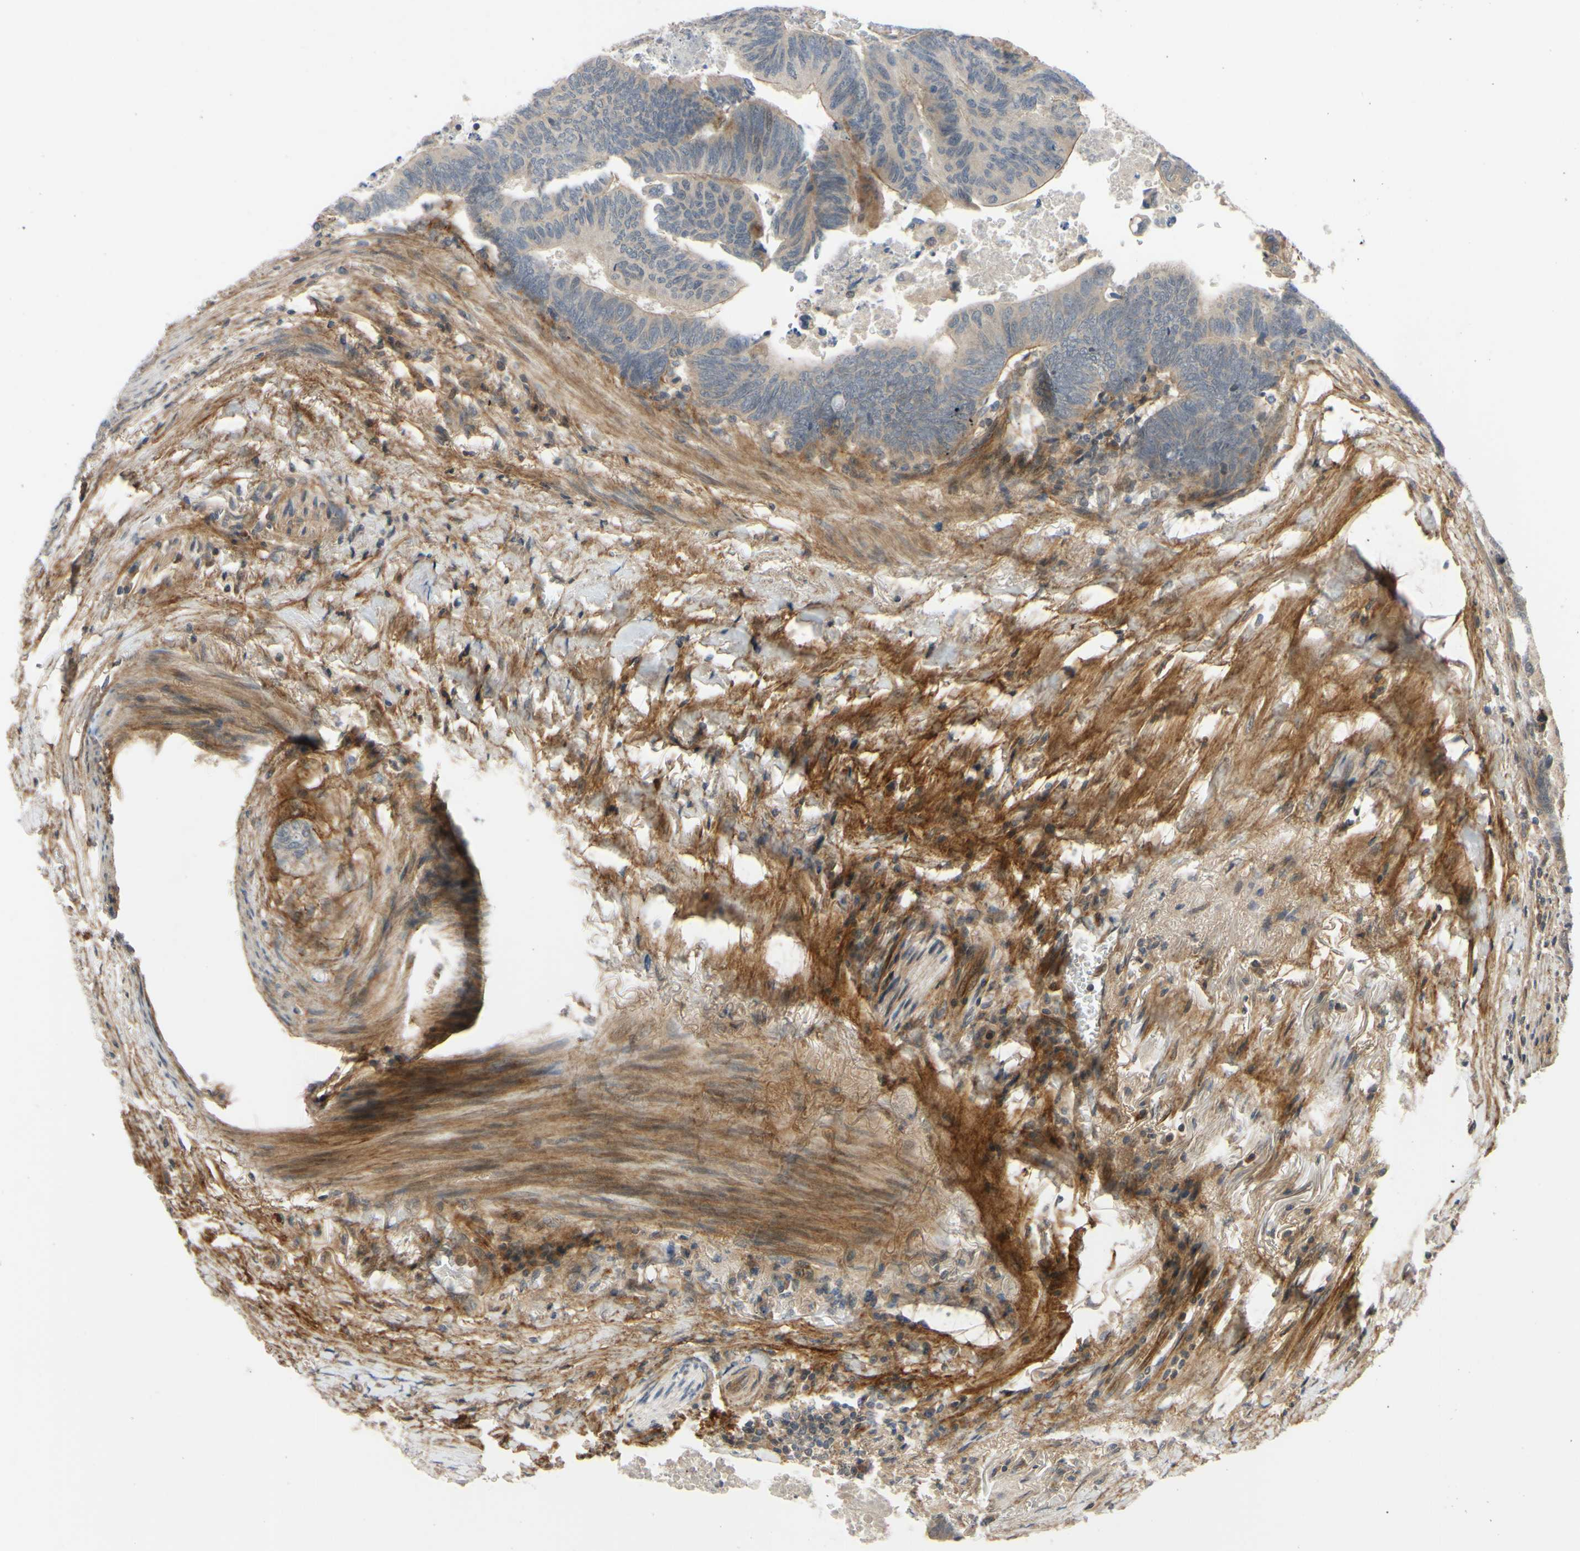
{"staining": {"intensity": "weak", "quantity": ">75%", "location": "cytoplasmic/membranous"}, "tissue": "colorectal cancer", "cell_type": "Tumor cells", "image_type": "cancer", "snomed": [{"axis": "morphology", "description": "Normal tissue, NOS"}, {"axis": "morphology", "description": "Adenocarcinoma, NOS"}, {"axis": "topography", "description": "Rectum"}, {"axis": "topography", "description": "Peripheral nerve tissue"}], "caption": "There is low levels of weak cytoplasmic/membranous positivity in tumor cells of colorectal cancer, as demonstrated by immunohistochemical staining (brown color).", "gene": "COMMD9", "patient": {"sex": "male", "age": 92}}